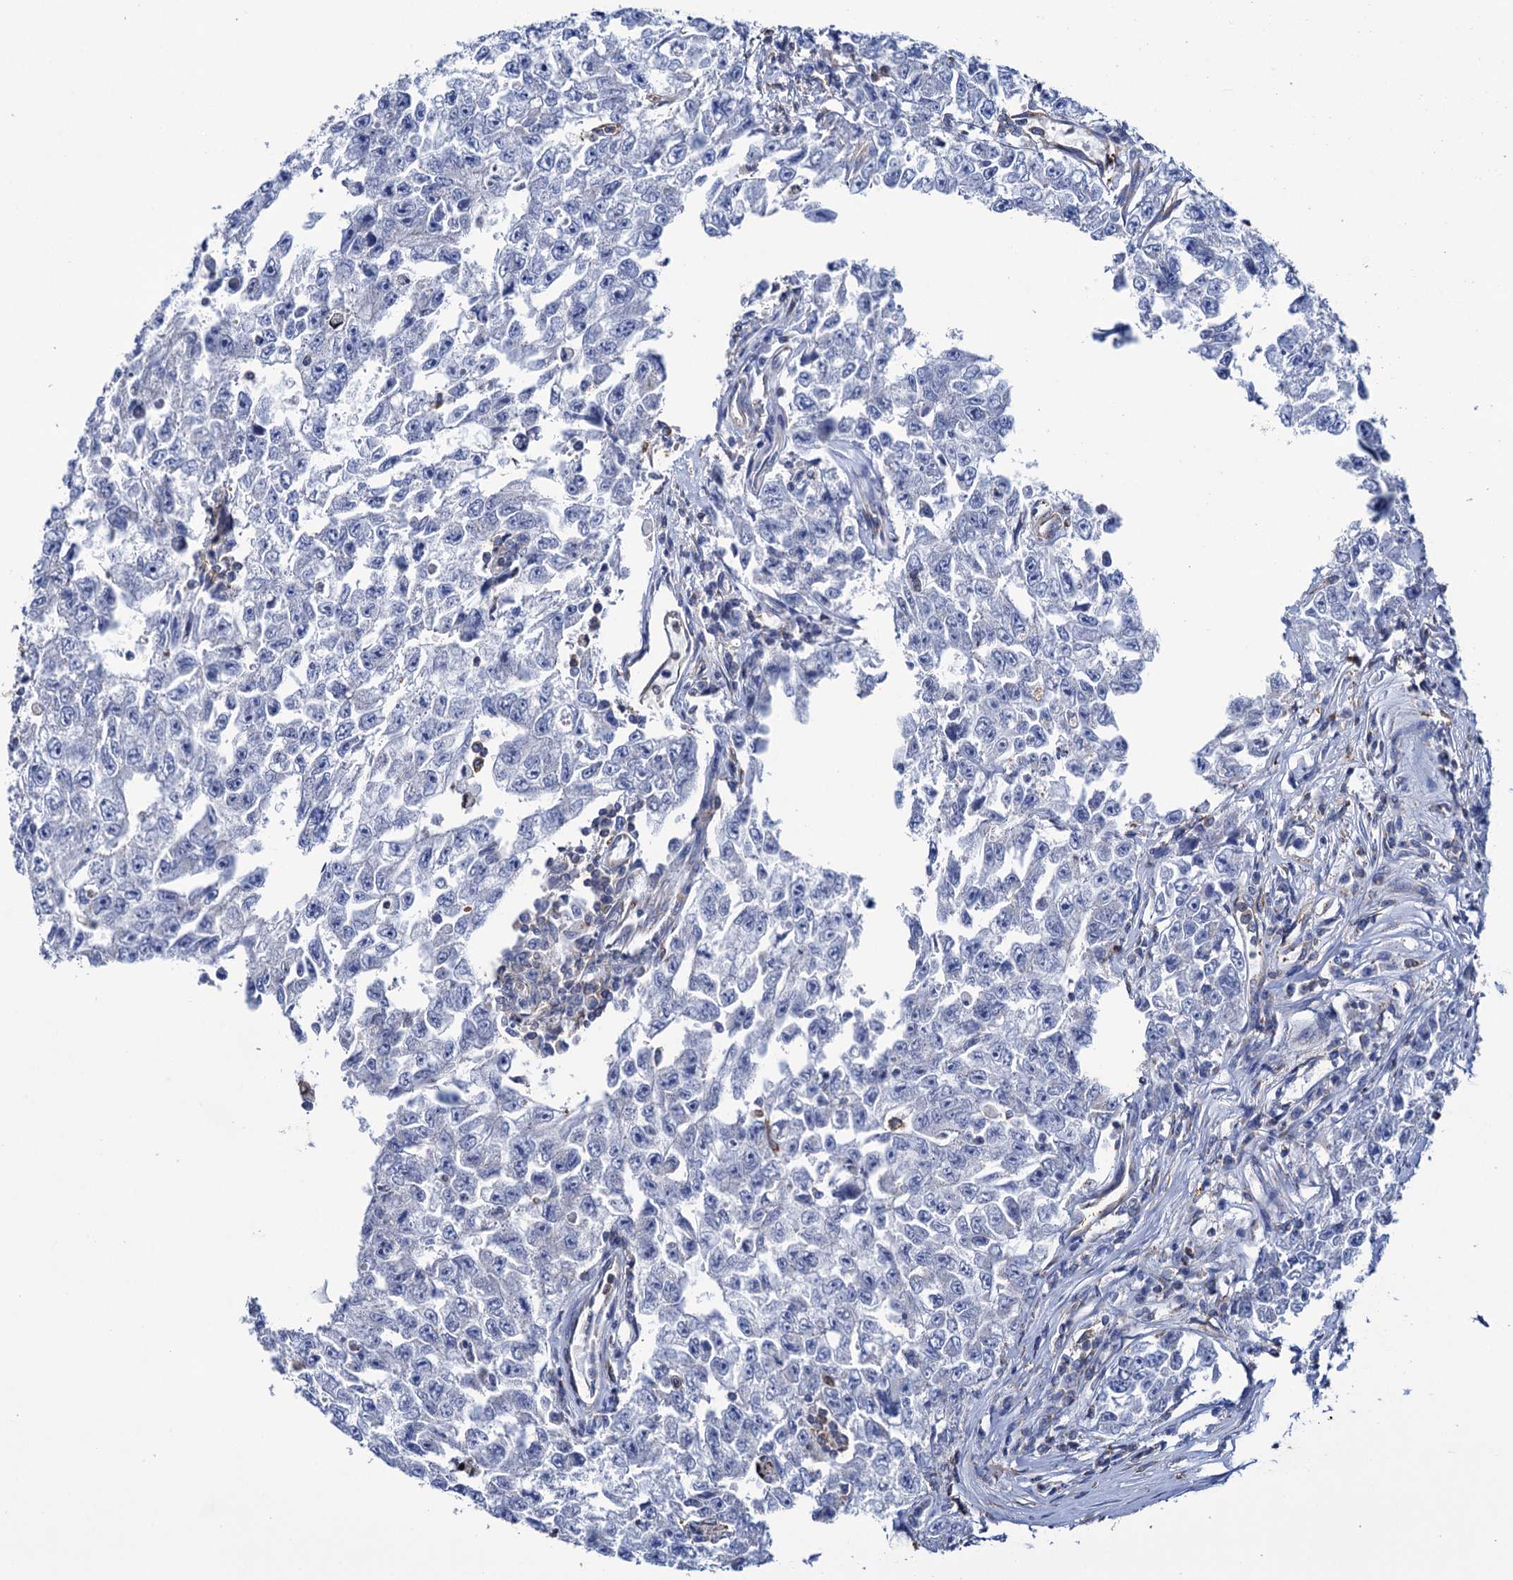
{"staining": {"intensity": "negative", "quantity": "none", "location": "none"}, "tissue": "testis cancer", "cell_type": "Tumor cells", "image_type": "cancer", "snomed": [{"axis": "morphology", "description": "Carcinoma, Embryonal, NOS"}, {"axis": "topography", "description": "Testis"}], "caption": "Immunohistochemistry (IHC) histopathology image of embryonal carcinoma (testis) stained for a protein (brown), which shows no positivity in tumor cells.", "gene": "SCPEP1", "patient": {"sex": "male", "age": 17}}